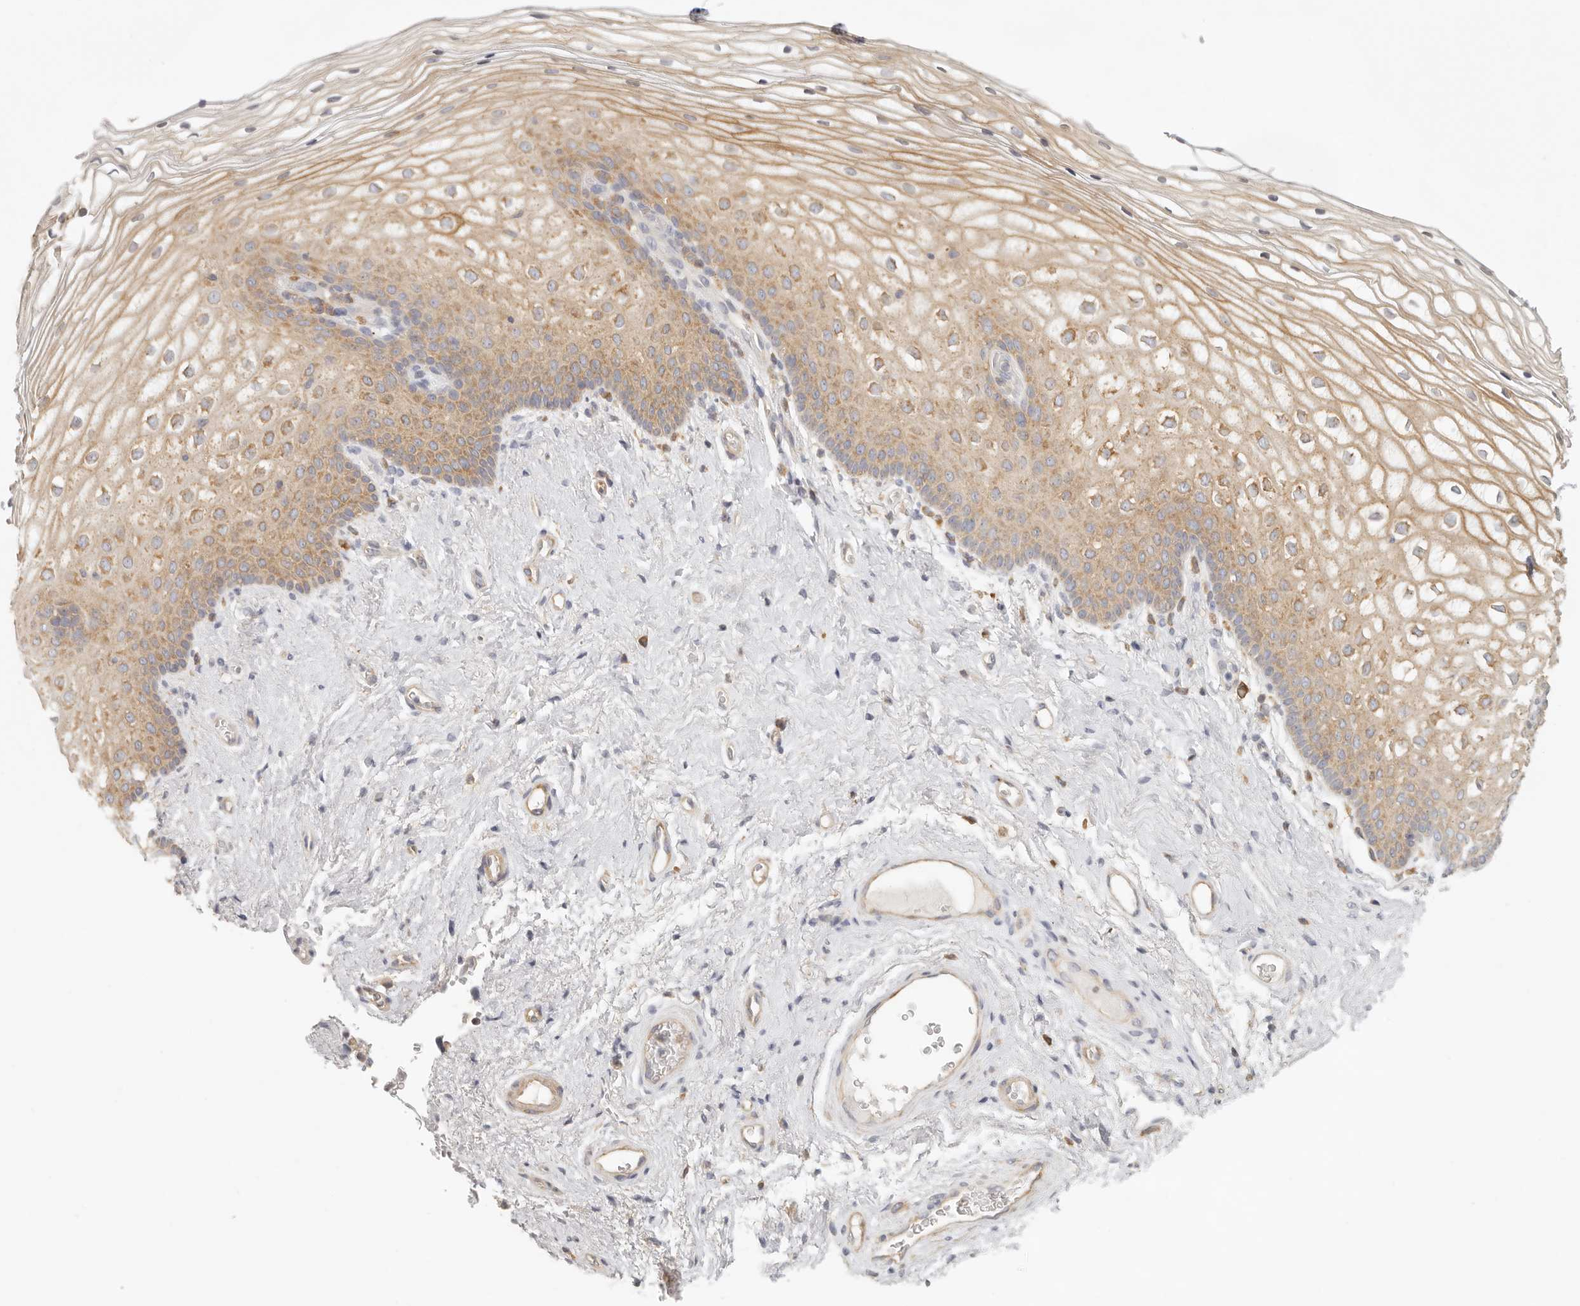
{"staining": {"intensity": "moderate", "quantity": ">75%", "location": "cytoplasmic/membranous"}, "tissue": "vagina", "cell_type": "Squamous epithelial cells", "image_type": "normal", "snomed": [{"axis": "morphology", "description": "Normal tissue, NOS"}, {"axis": "topography", "description": "Vagina"}], "caption": "Immunohistochemical staining of normal vagina demonstrates >75% levels of moderate cytoplasmic/membranous protein positivity in approximately >75% of squamous epithelial cells. Immunohistochemistry (ihc) stains the protein of interest in brown and the nuclei are stained blue.", "gene": "ANXA9", "patient": {"sex": "female", "age": 60}}